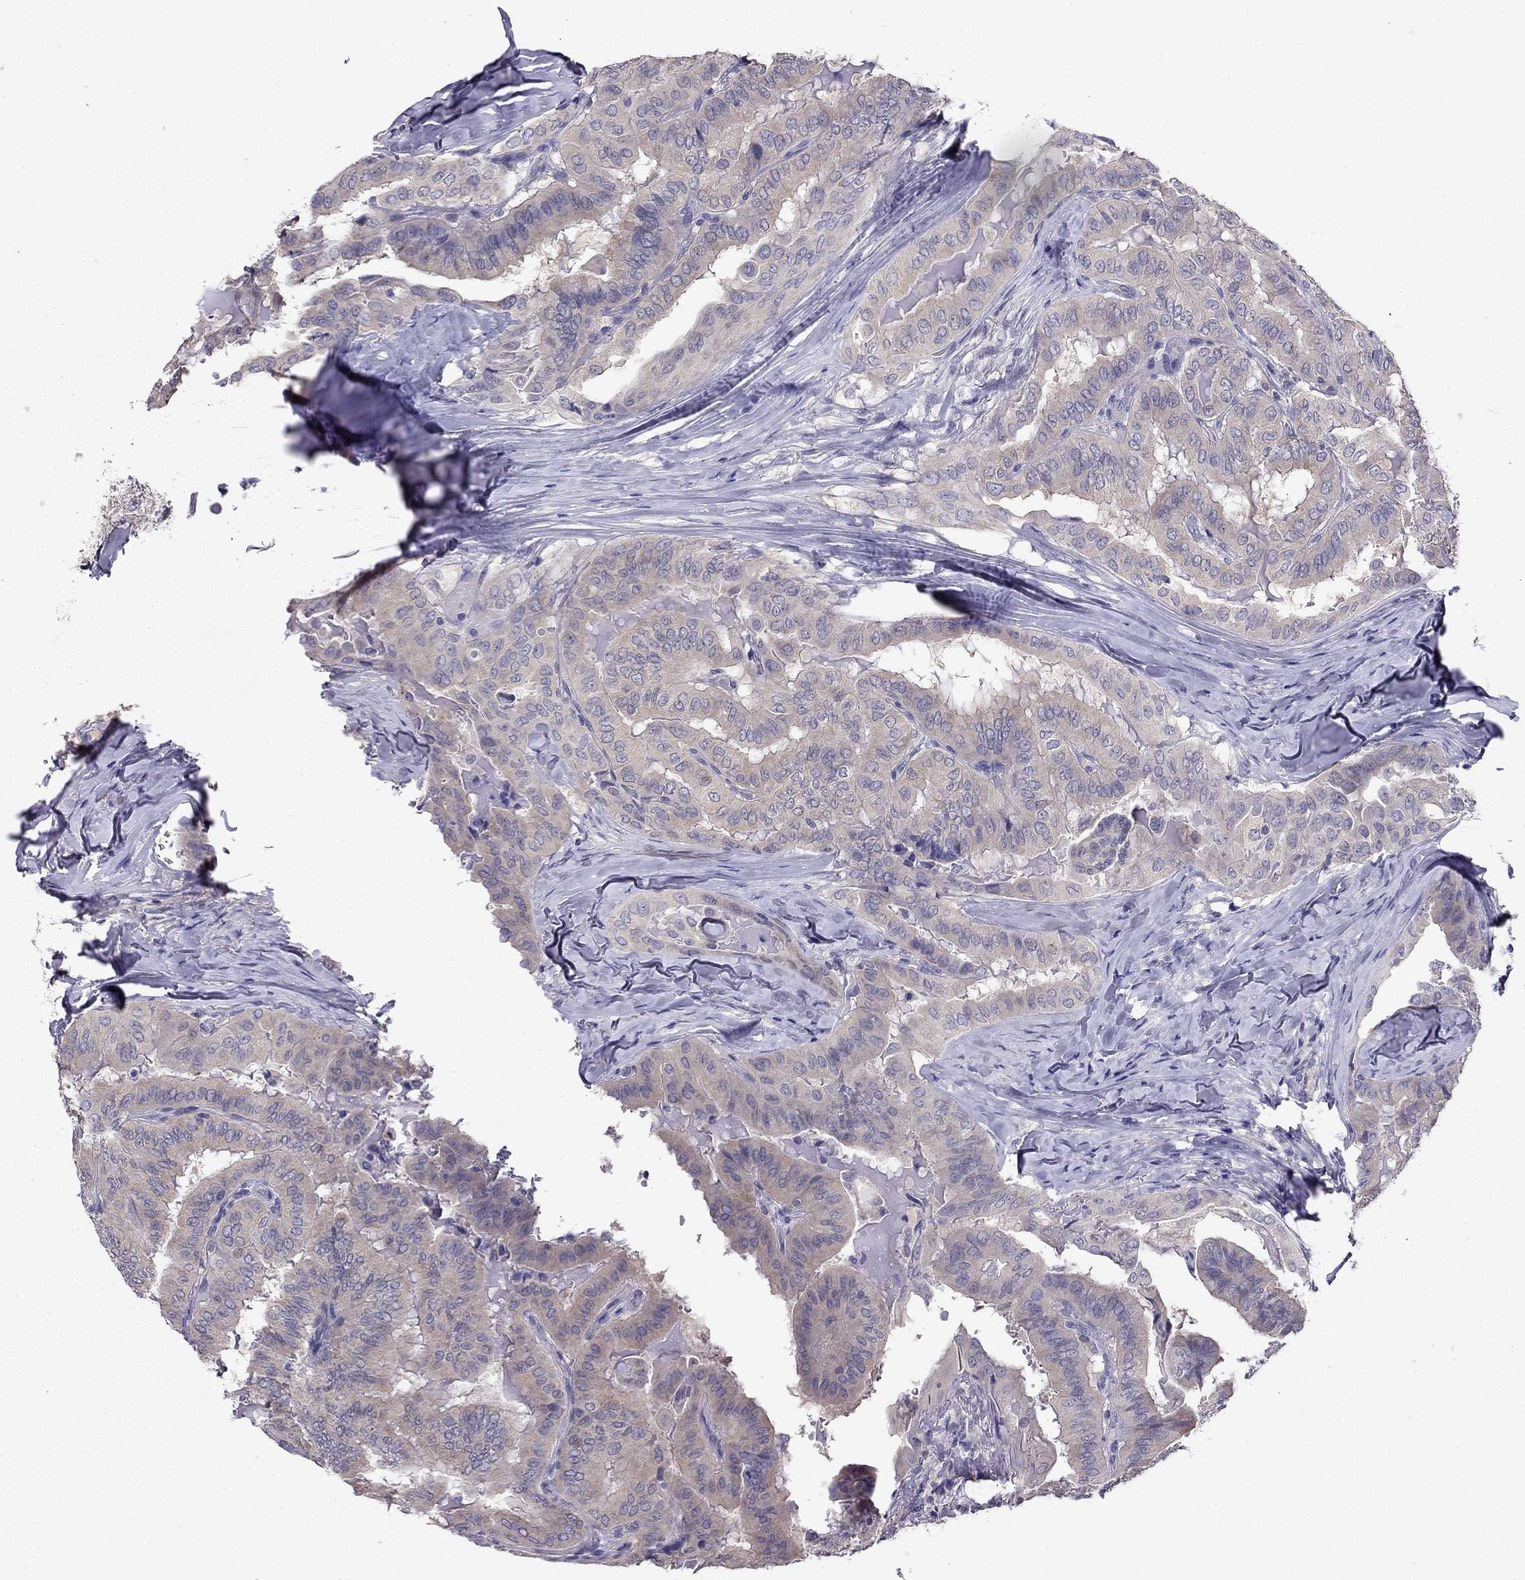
{"staining": {"intensity": "weak", "quantity": ">75%", "location": "cytoplasmic/membranous"}, "tissue": "thyroid cancer", "cell_type": "Tumor cells", "image_type": "cancer", "snomed": [{"axis": "morphology", "description": "Papillary adenocarcinoma, NOS"}, {"axis": "topography", "description": "Thyroid gland"}], "caption": "Immunohistochemical staining of thyroid cancer reveals low levels of weak cytoplasmic/membranous expression in about >75% of tumor cells.", "gene": "SCNN1D", "patient": {"sex": "female", "age": 68}}